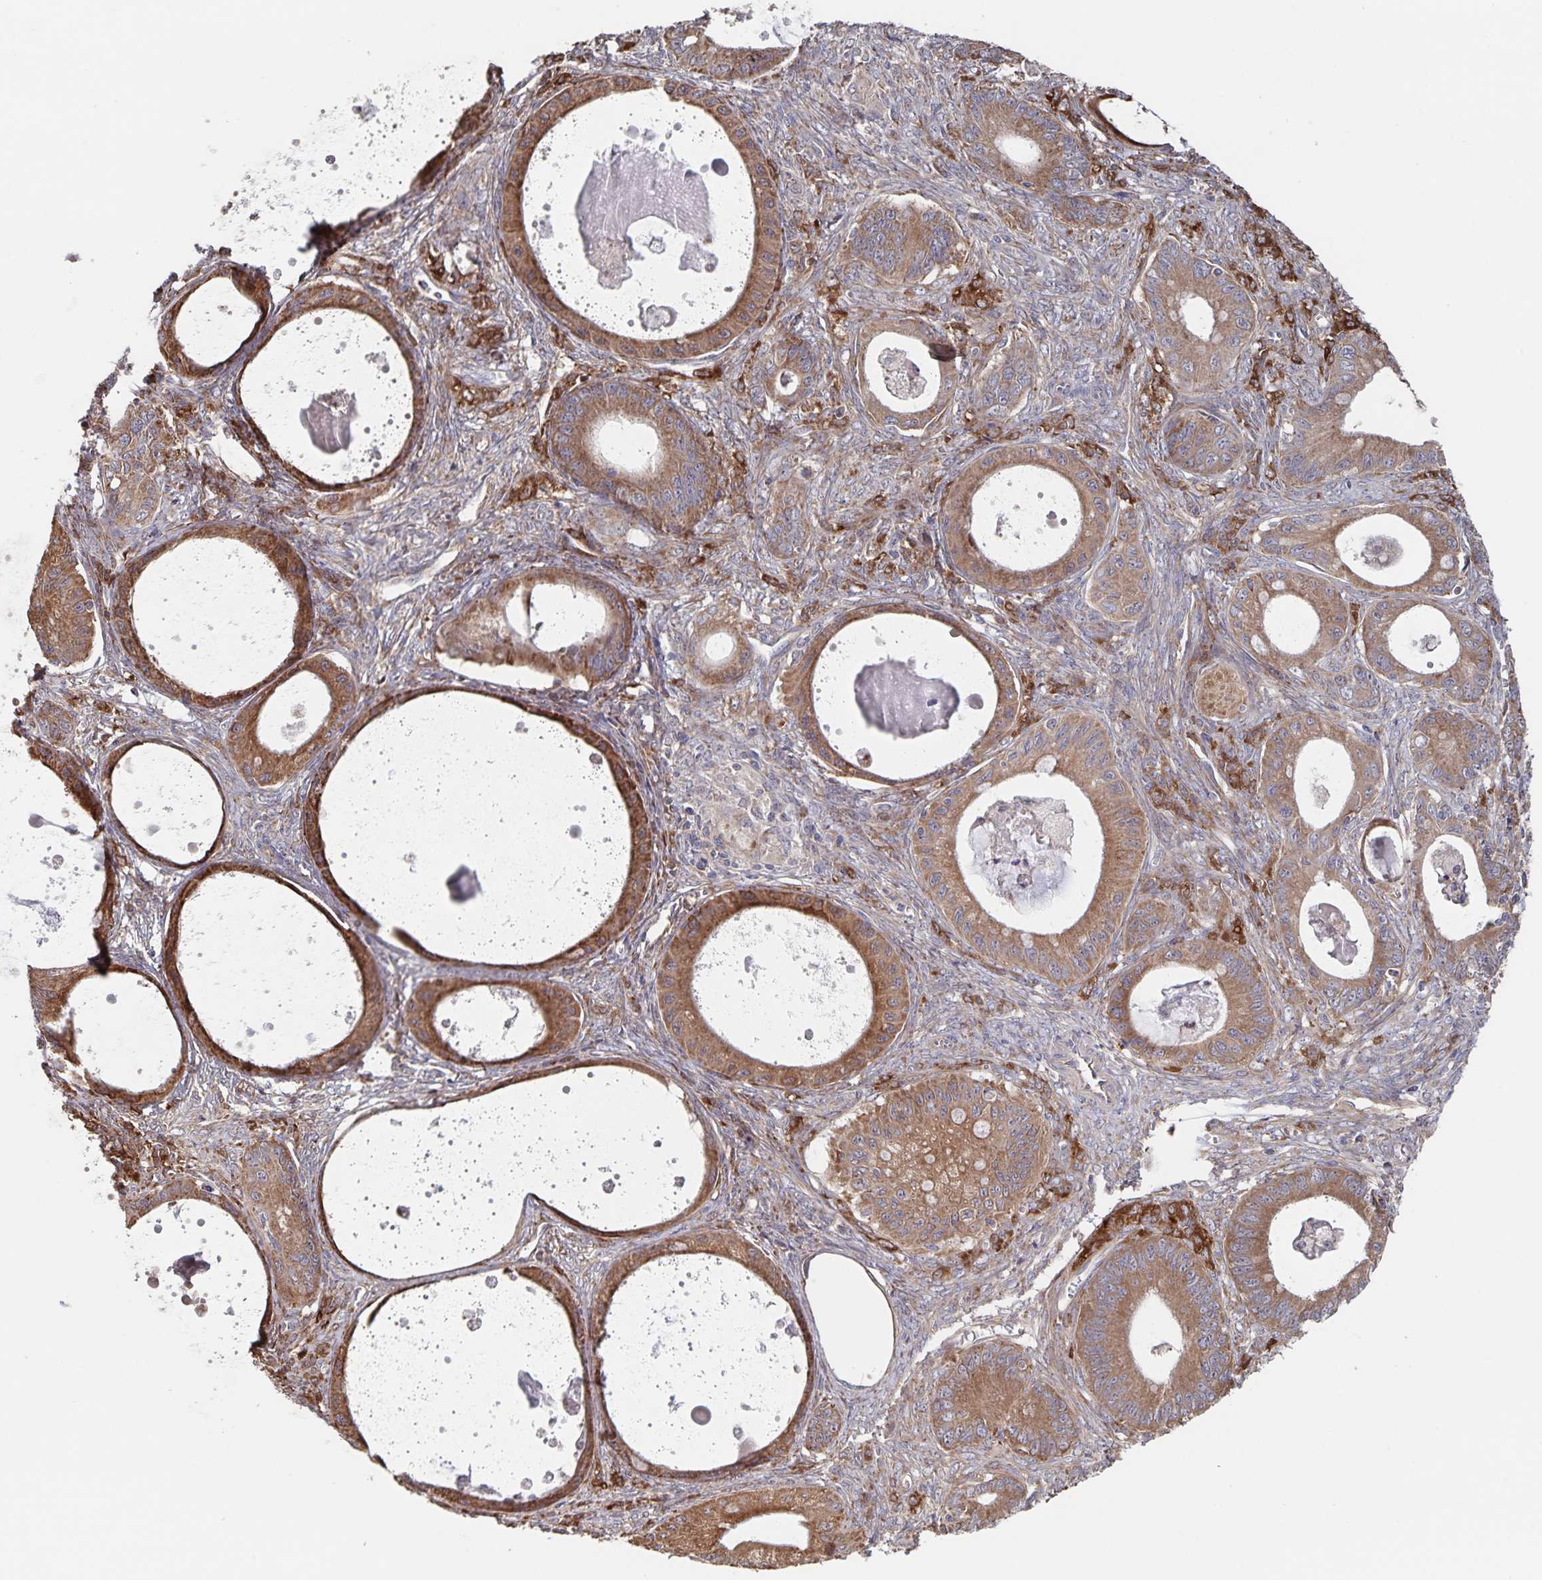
{"staining": {"intensity": "moderate", "quantity": ">75%", "location": "cytoplasmic/membranous"}, "tissue": "ovarian cancer", "cell_type": "Tumor cells", "image_type": "cancer", "snomed": [{"axis": "morphology", "description": "Cystadenocarcinoma, mucinous, NOS"}, {"axis": "topography", "description": "Ovary"}], "caption": "About >75% of tumor cells in ovarian cancer (mucinous cystadenocarcinoma) reveal moderate cytoplasmic/membranous protein positivity as visualized by brown immunohistochemical staining.", "gene": "ACACA", "patient": {"sex": "female", "age": 64}}